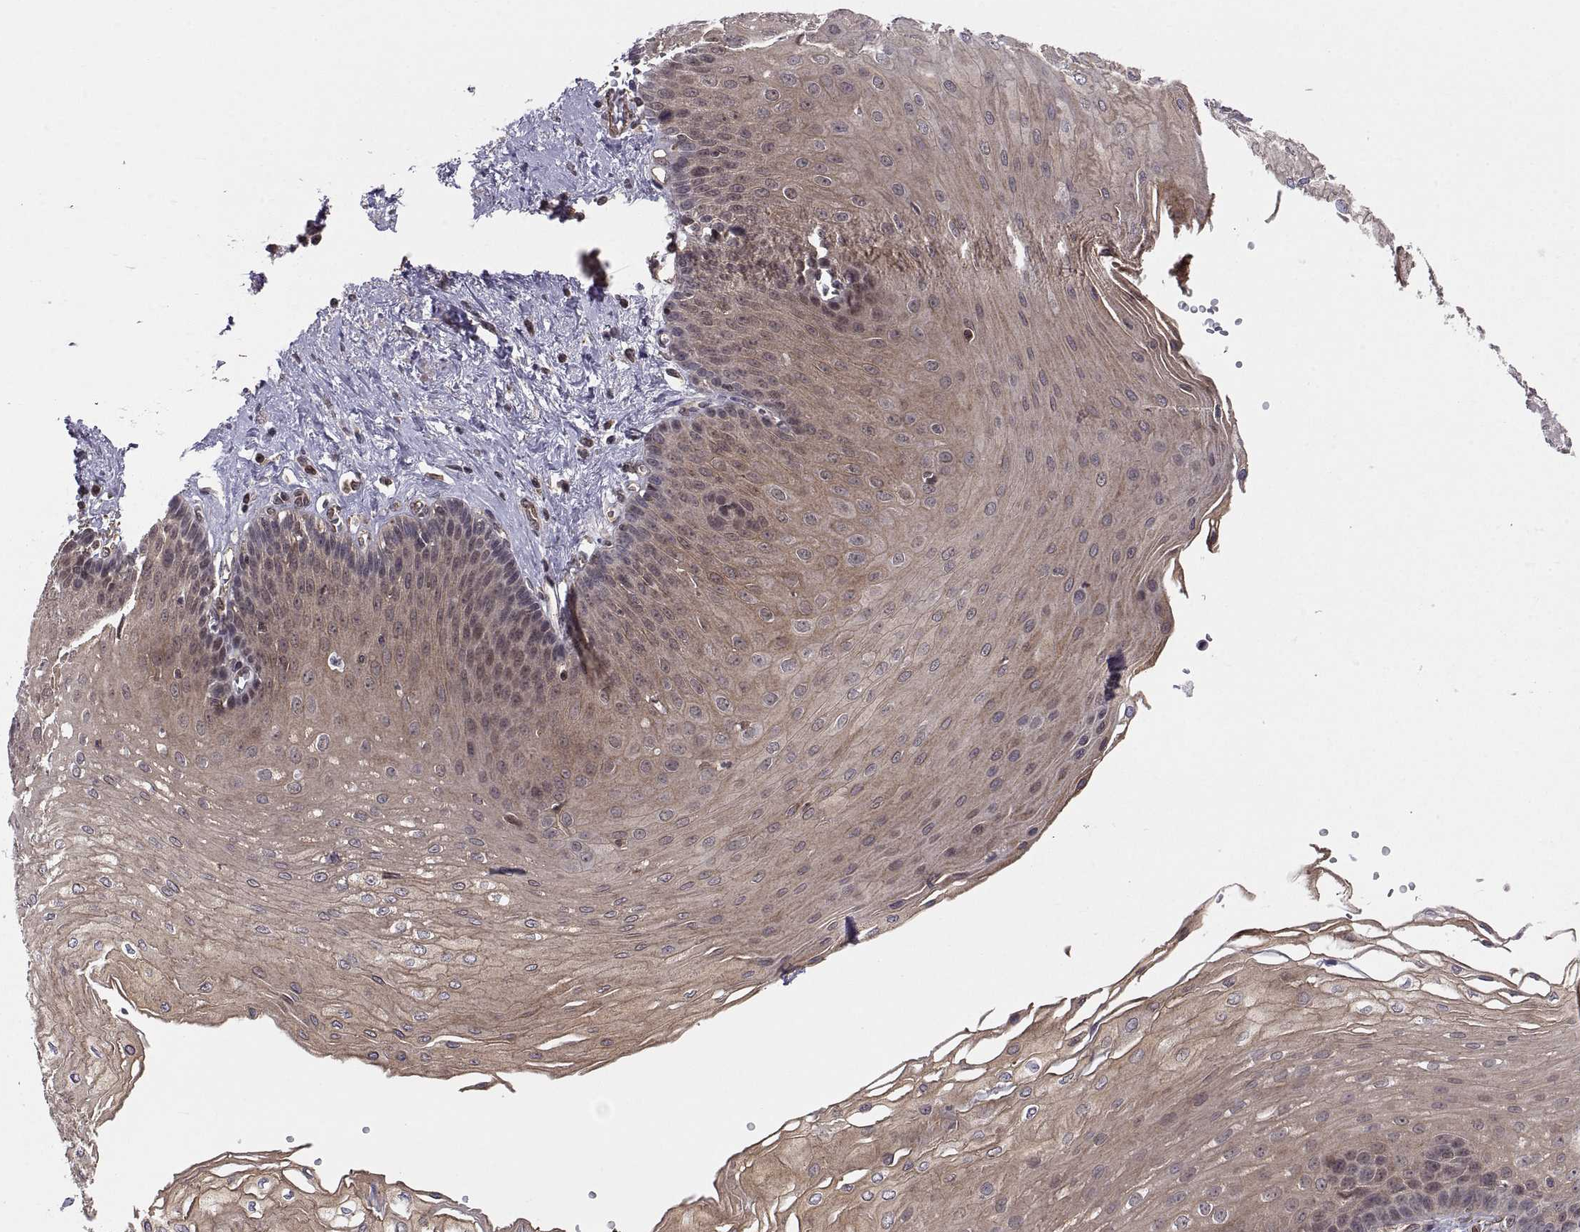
{"staining": {"intensity": "moderate", "quantity": "<25%", "location": "cytoplasmic/membranous"}, "tissue": "esophagus", "cell_type": "Squamous epithelial cells", "image_type": "normal", "snomed": [{"axis": "morphology", "description": "Normal tissue, NOS"}, {"axis": "topography", "description": "Esophagus"}], "caption": "Esophagus stained for a protein (brown) displays moderate cytoplasmic/membranous positive expression in approximately <25% of squamous epithelial cells.", "gene": "ABL2", "patient": {"sex": "female", "age": 62}}